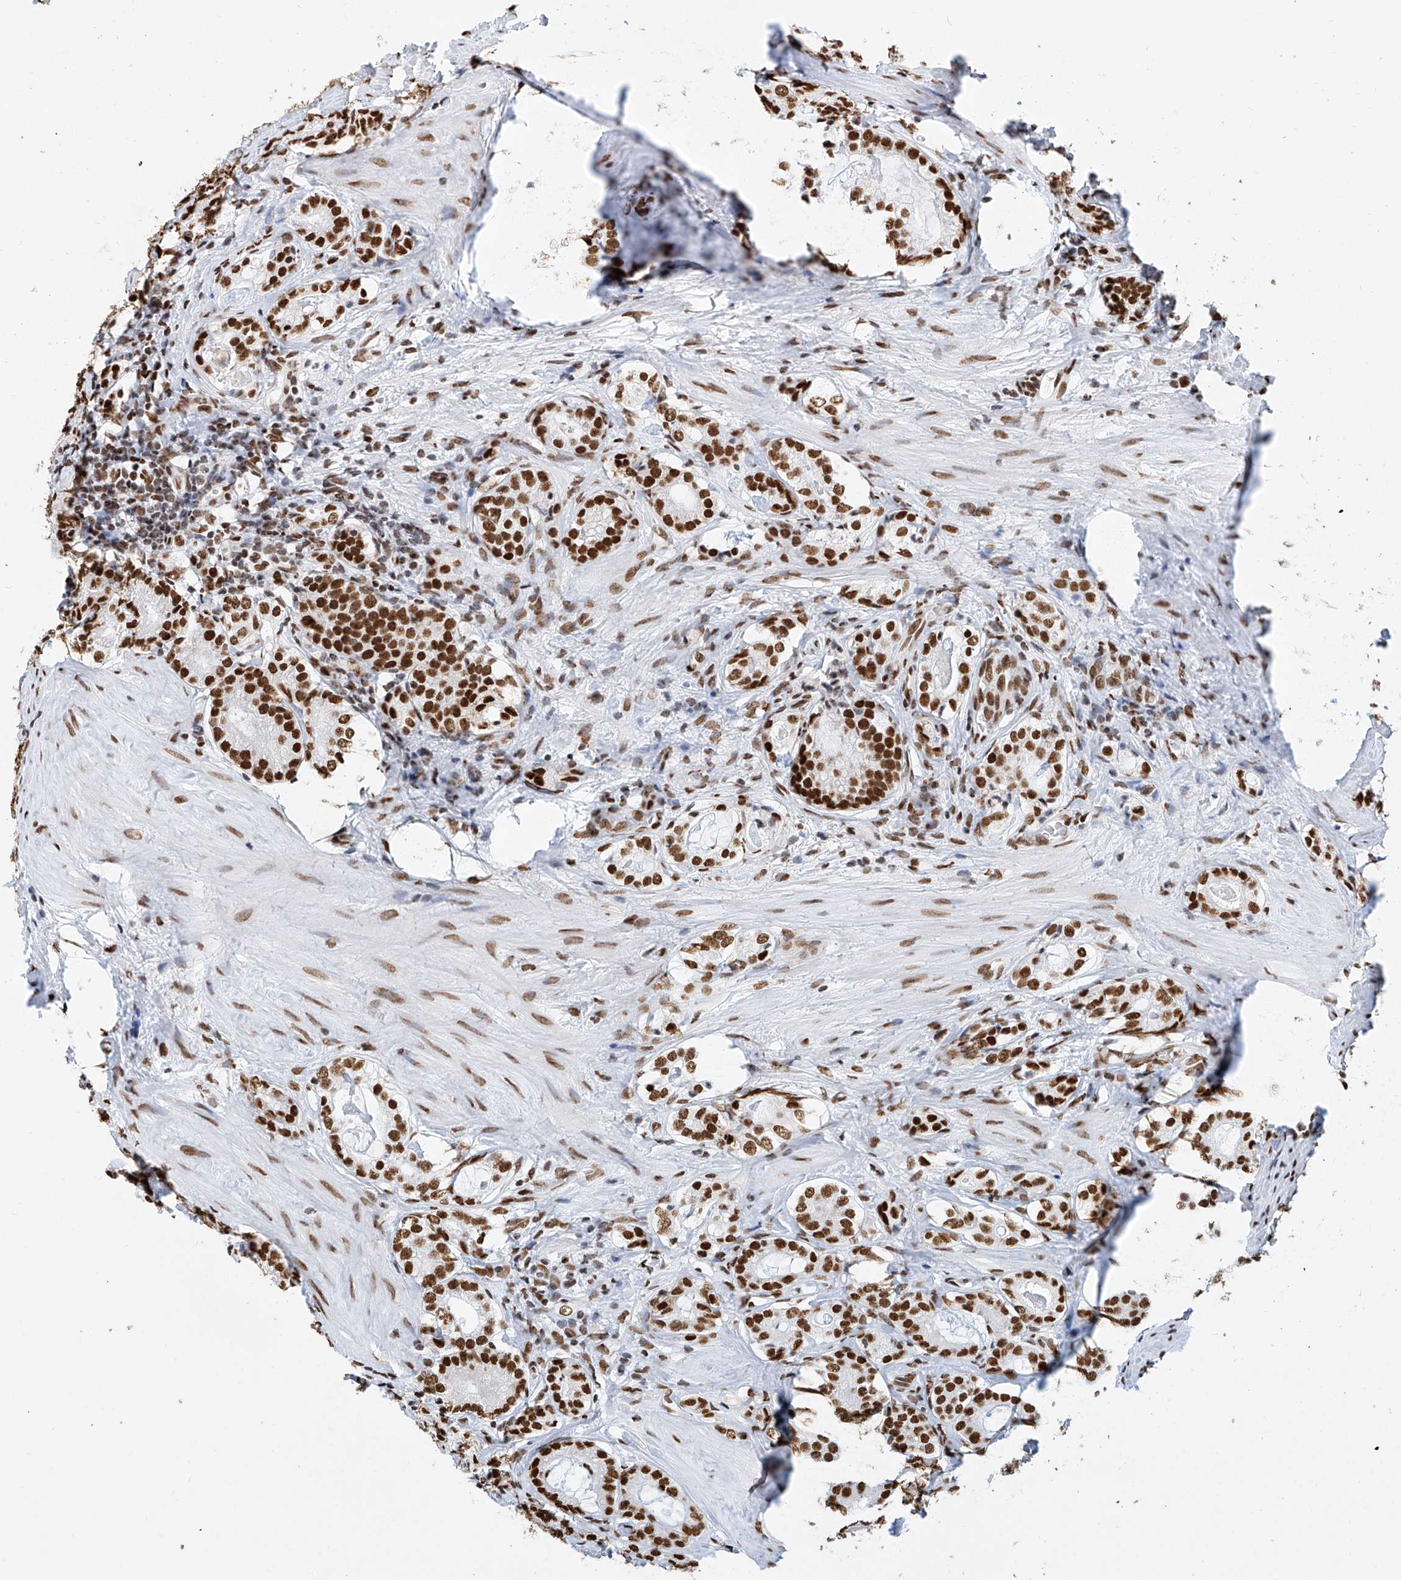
{"staining": {"intensity": "strong", "quantity": ">75%", "location": "nuclear"}, "tissue": "prostate cancer", "cell_type": "Tumor cells", "image_type": "cancer", "snomed": [{"axis": "morphology", "description": "Adenocarcinoma, High grade"}, {"axis": "topography", "description": "Prostate"}], "caption": "Tumor cells display strong nuclear positivity in approximately >75% of cells in prostate cancer (high-grade adenocarcinoma).", "gene": "SRSF6", "patient": {"sex": "male", "age": 63}}